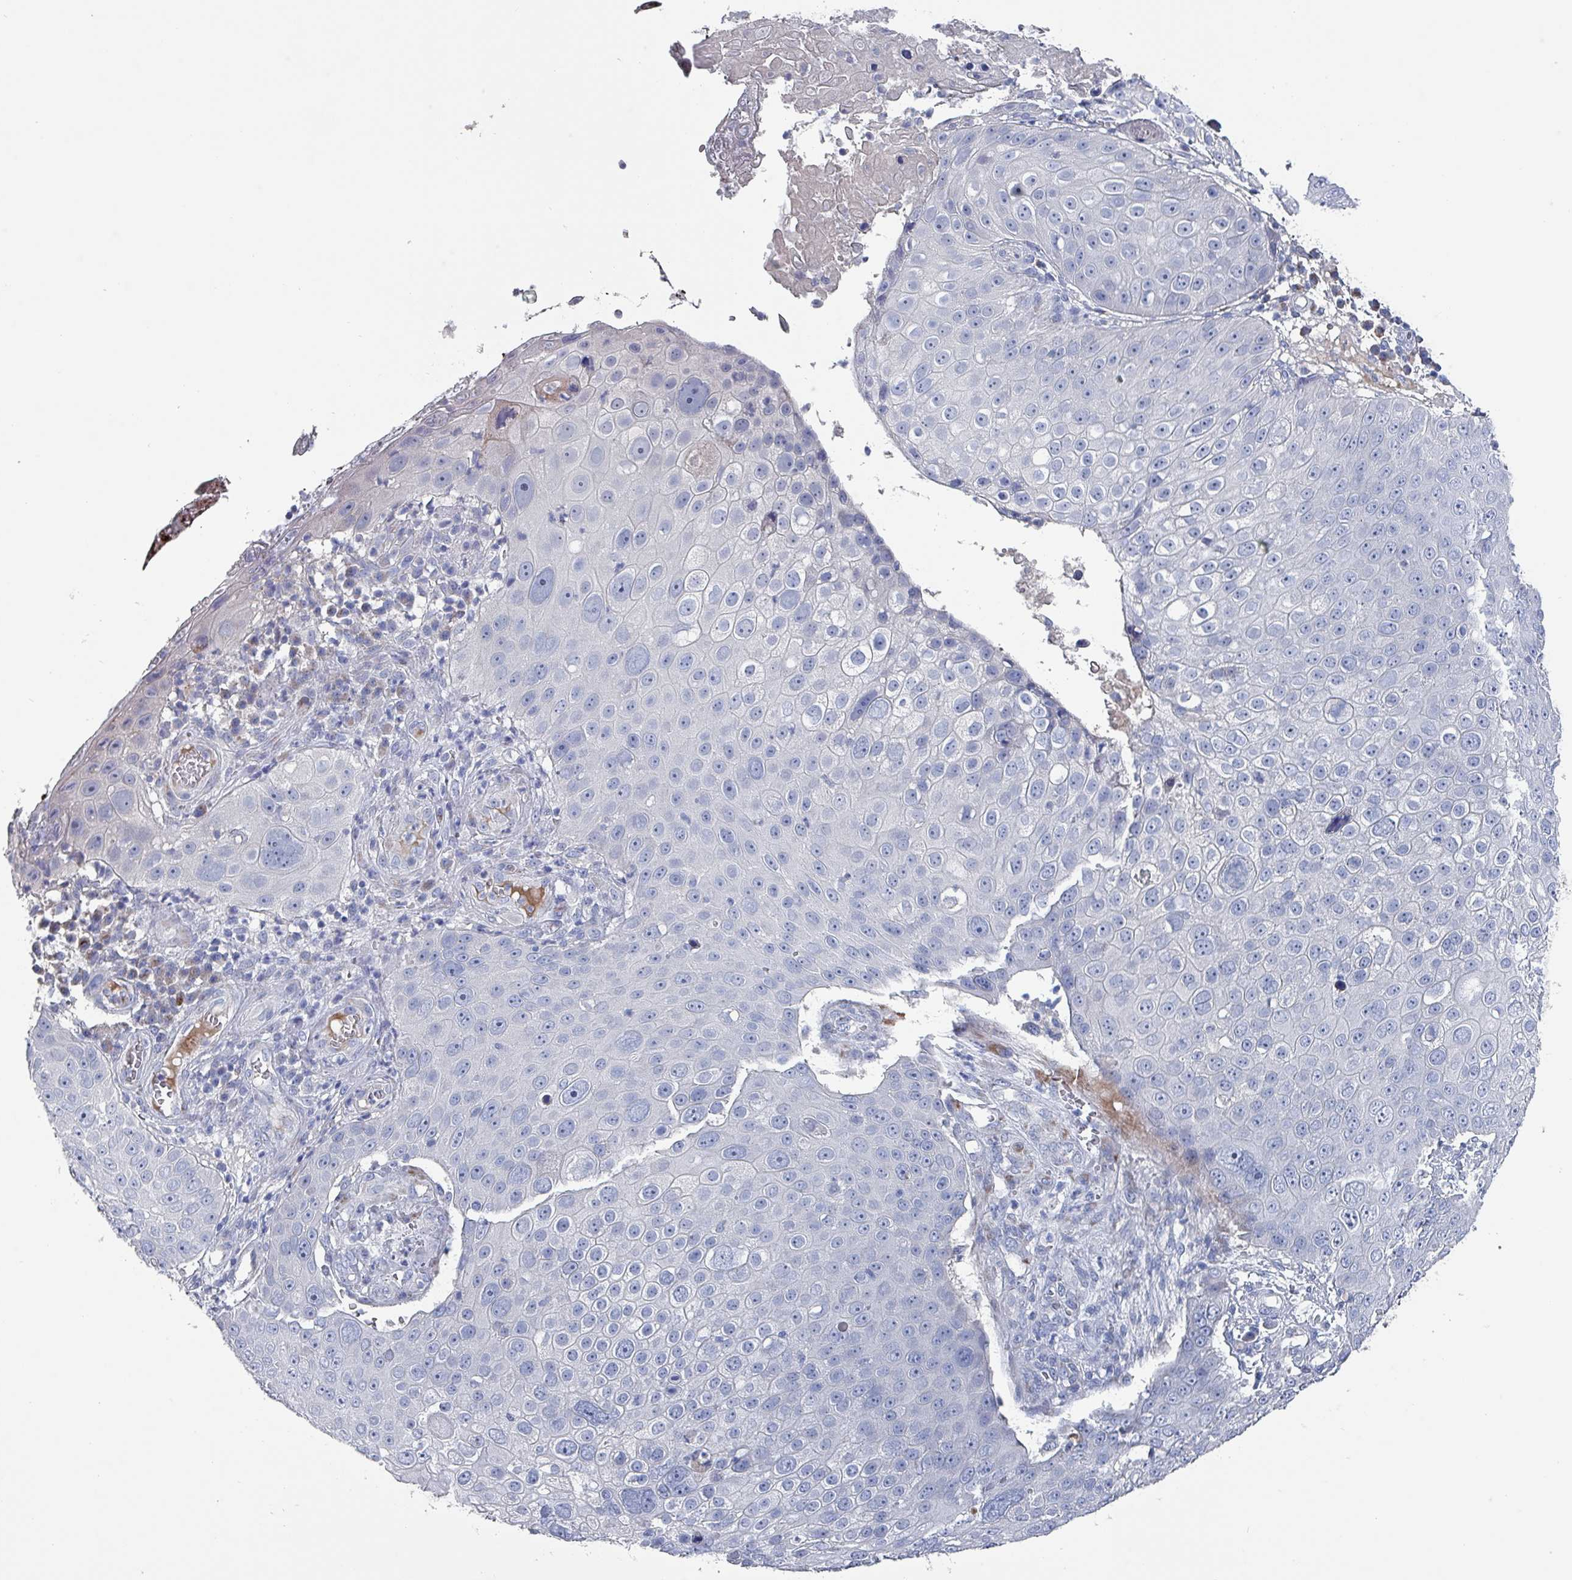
{"staining": {"intensity": "negative", "quantity": "none", "location": "none"}, "tissue": "skin cancer", "cell_type": "Tumor cells", "image_type": "cancer", "snomed": [{"axis": "morphology", "description": "Squamous cell carcinoma, NOS"}, {"axis": "topography", "description": "Skin"}], "caption": "Tumor cells show no significant staining in skin squamous cell carcinoma.", "gene": "DRD5", "patient": {"sex": "male", "age": 71}}